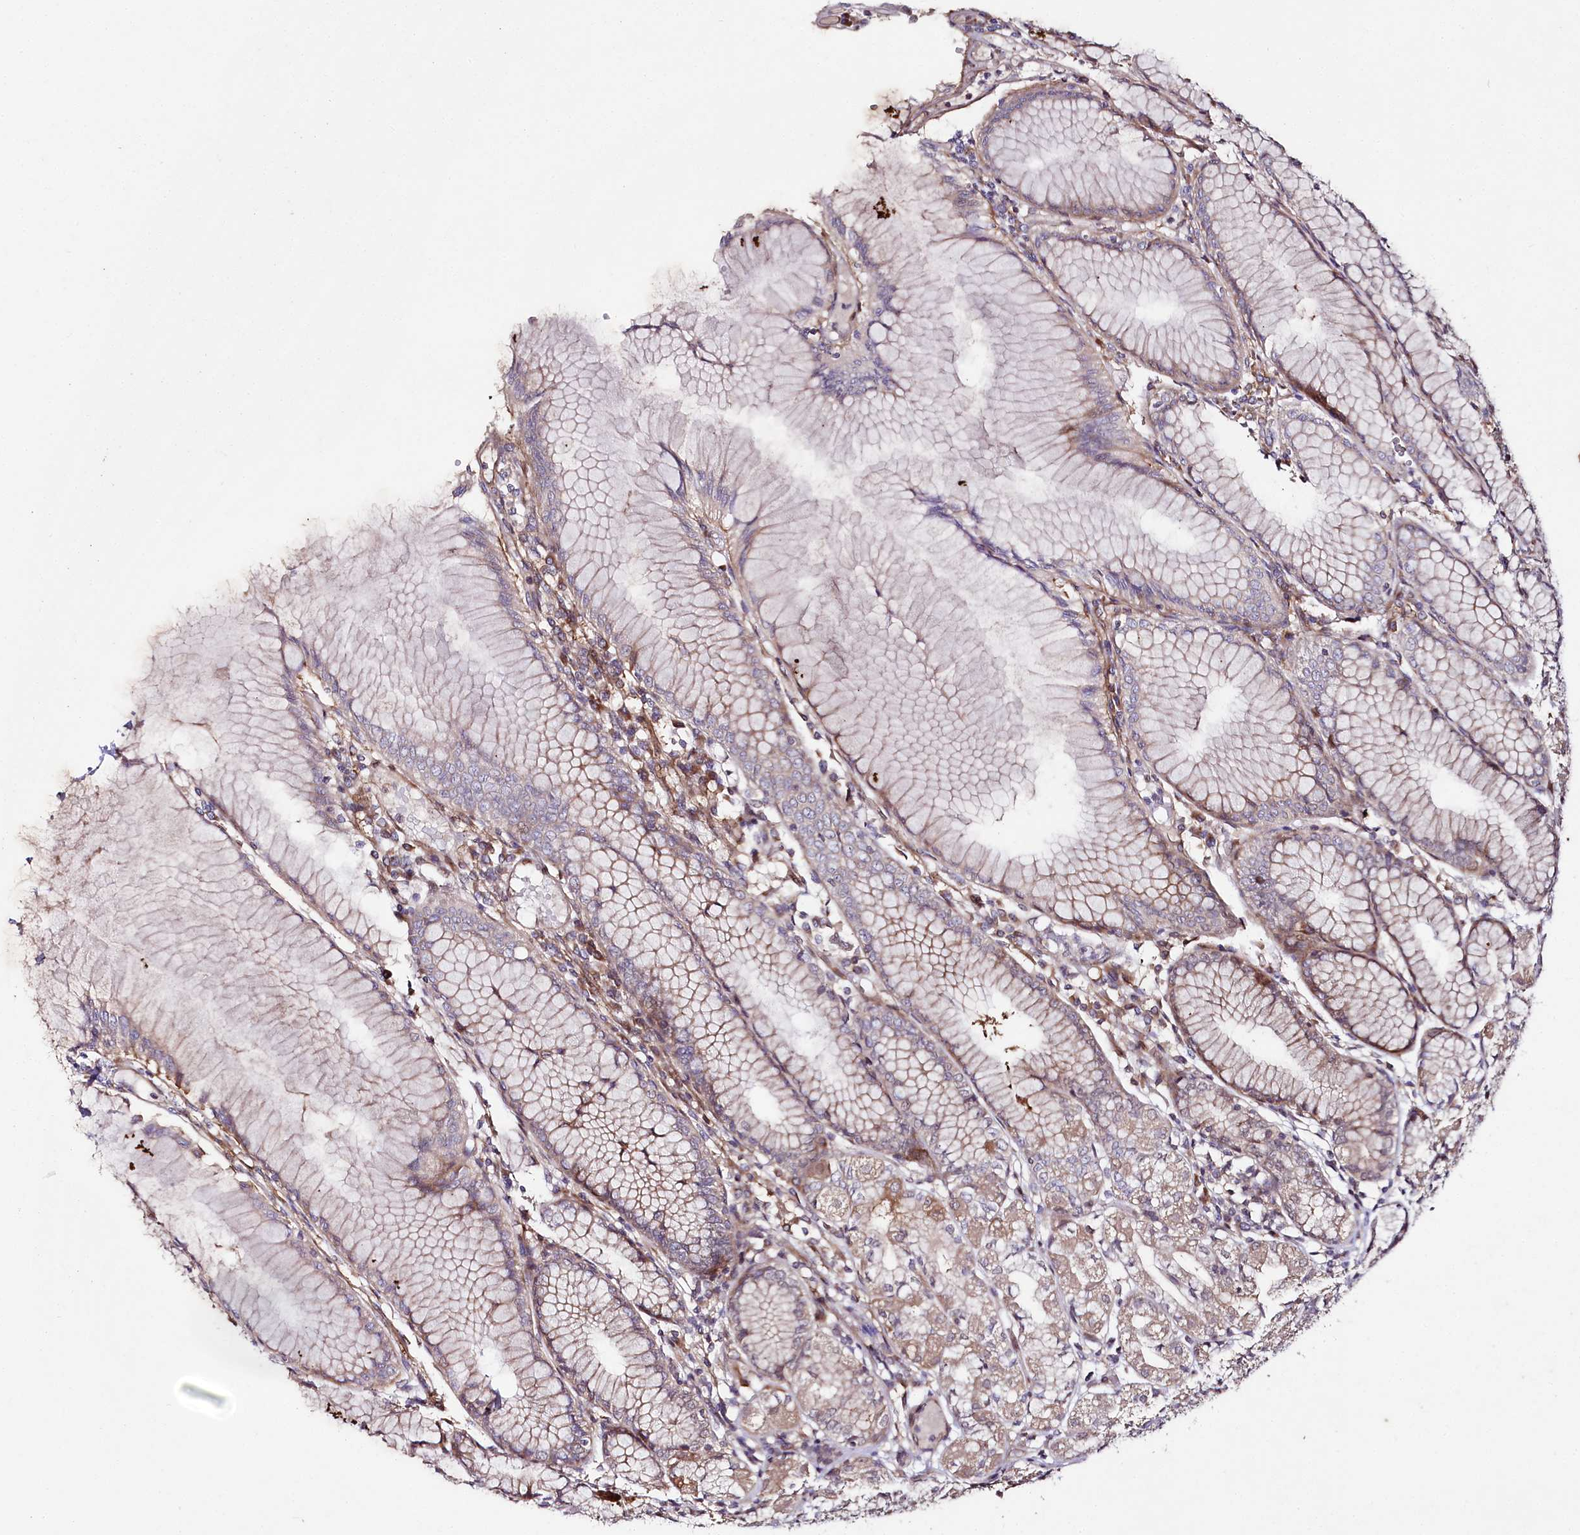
{"staining": {"intensity": "moderate", "quantity": "25%-75%", "location": "cytoplasmic/membranous"}, "tissue": "stomach", "cell_type": "Glandular cells", "image_type": "normal", "snomed": [{"axis": "morphology", "description": "Normal tissue, NOS"}, {"axis": "topography", "description": "Stomach"}], "caption": "Immunohistochemistry staining of benign stomach, which demonstrates medium levels of moderate cytoplasmic/membranous positivity in approximately 25%-75% of glandular cells indicating moderate cytoplasmic/membranous protein positivity. The staining was performed using DAB (brown) for protein detection and nuclei were counterstained in hematoxylin (blue).", "gene": "PHLDB1", "patient": {"sex": "female", "age": 57}}